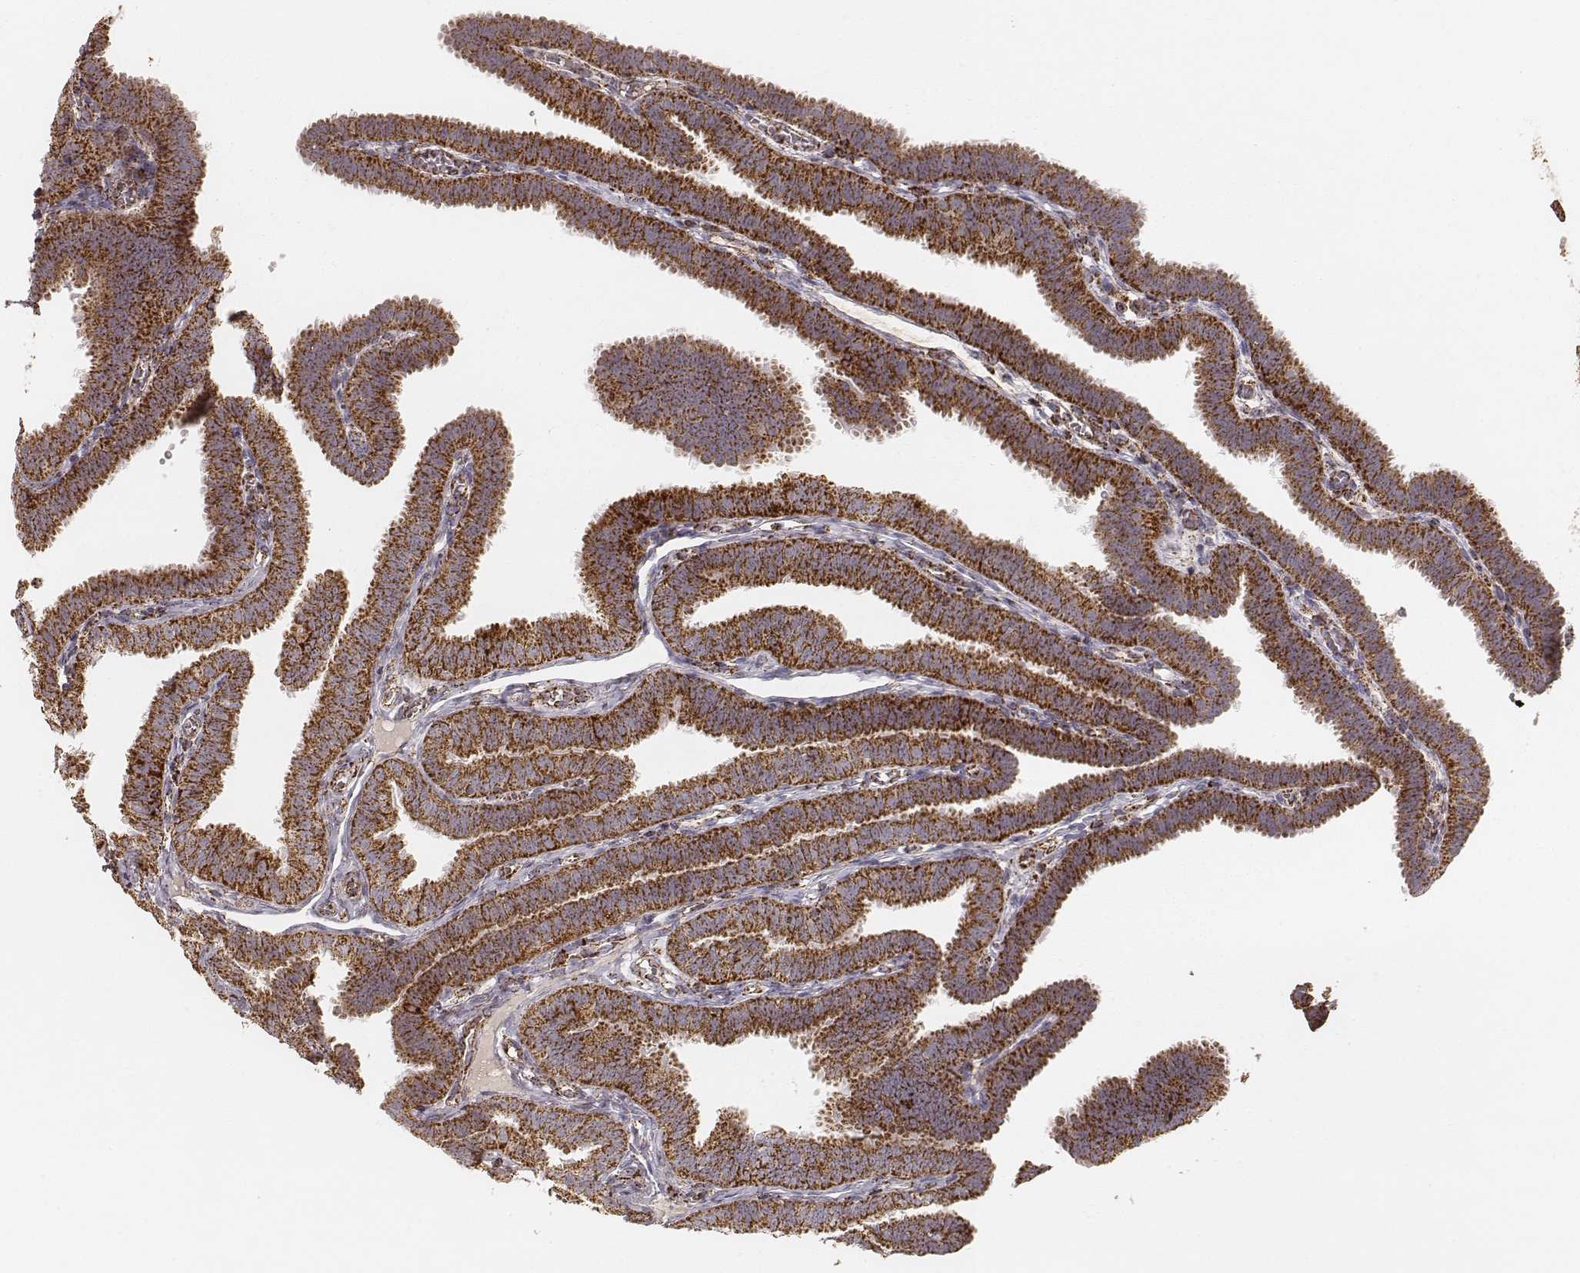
{"staining": {"intensity": "strong", "quantity": ">75%", "location": "cytoplasmic/membranous"}, "tissue": "fallopian tube", "cell_type": "Glandular cells", "image_type": "normal", "snomed": [{"axis": "morphology", "description": "Normal tissue, NOS"}, {"axis": "topography", "description": "Fallopian tube"}], "caption": "Immunohistochemistry (IHC) (DAB) staining of unremarkable human fallopian tube shows strong cytoplasmic/membranous protein positivity in about >75% of glandular cells.", "gene": "CS", "patient": {"sex": "female", "age": 25}}